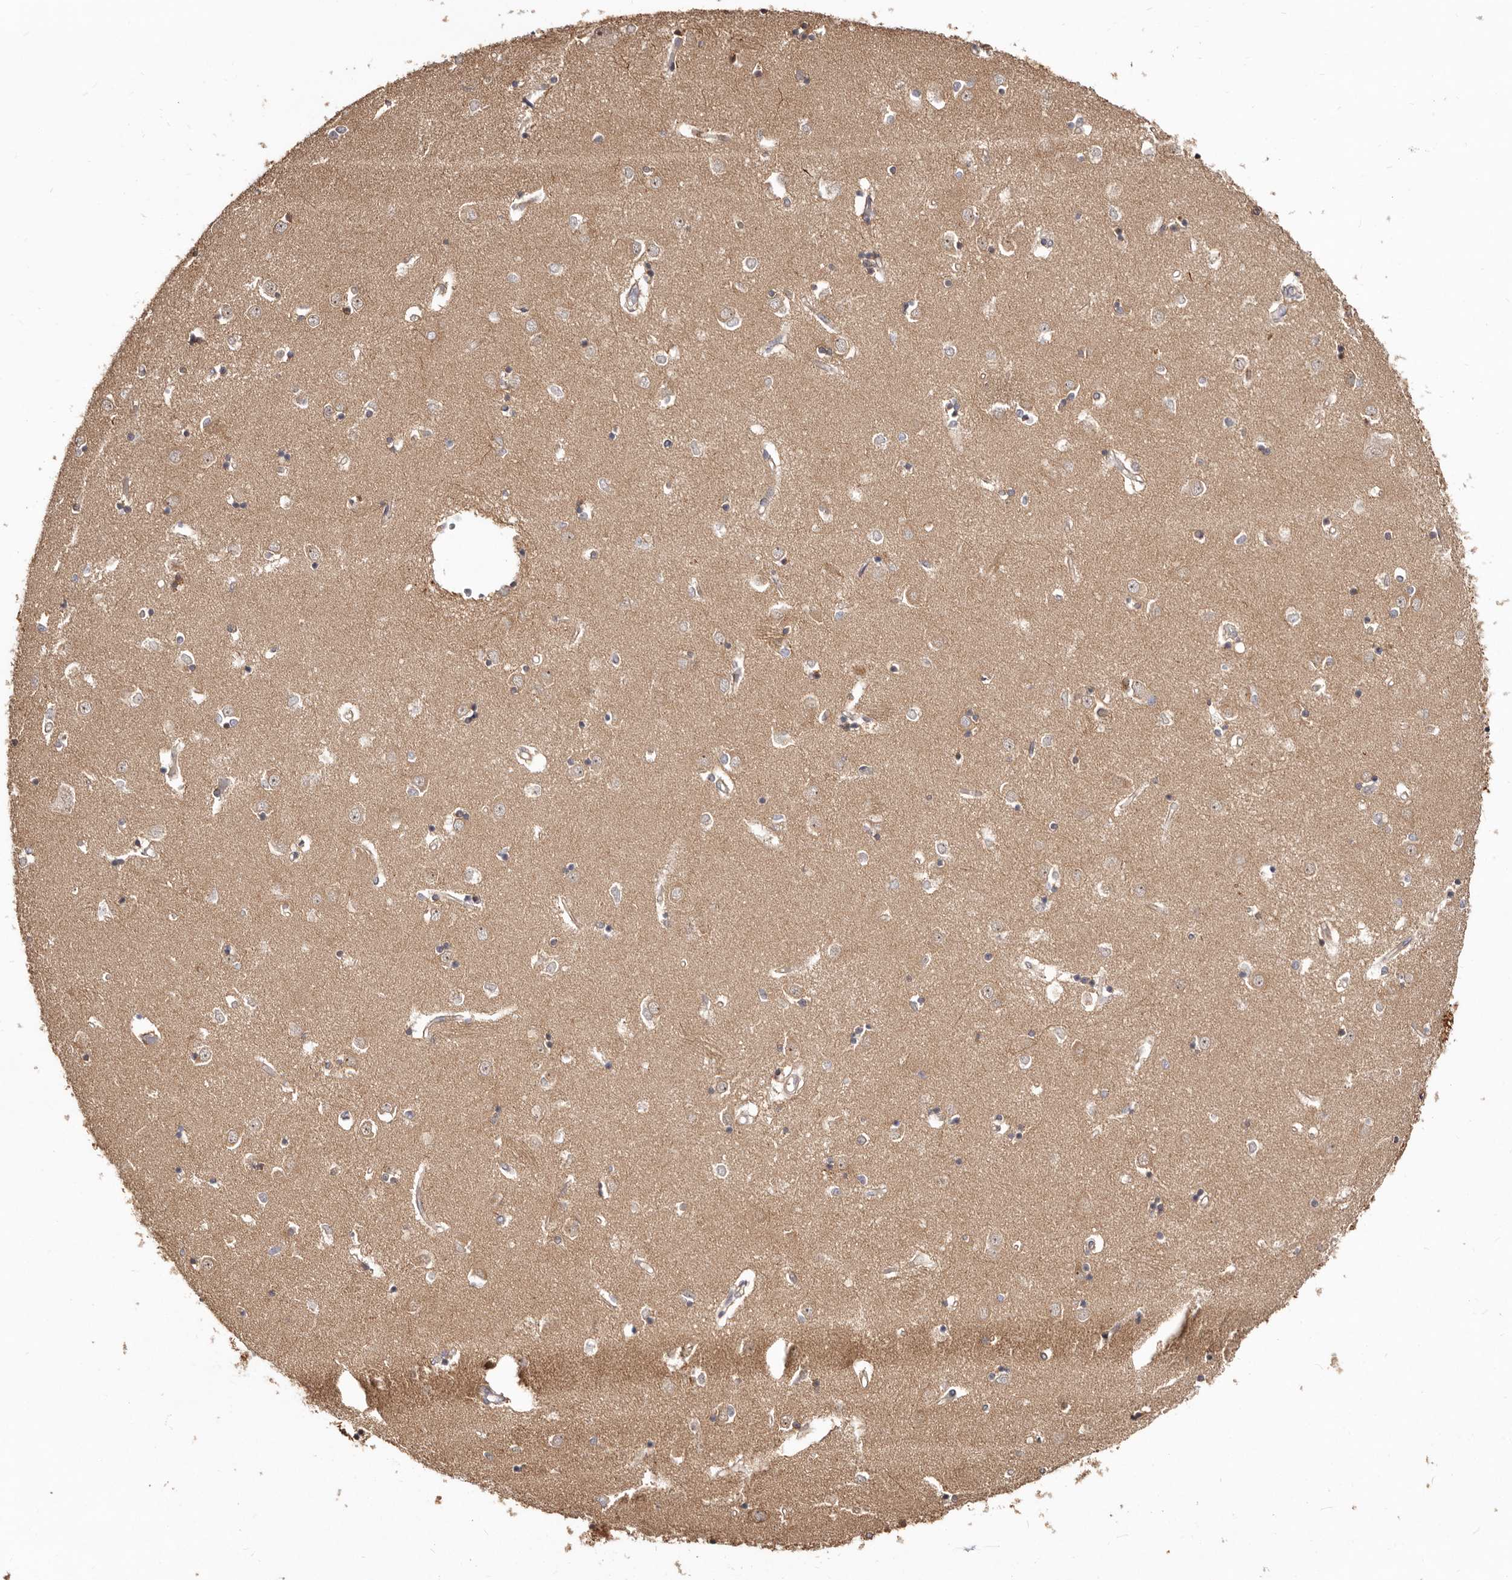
{"staining": {"intensity": "weak", "quantity": "25%-75%", "location": "cytoplasmic/membranous"}, "tissue": "caudate", "cell_type": "Glial cells", "image_type": "normal", "snomed": [{"axis": "morphology", "description": "Normal tissue, NOS"}, {"axis": "topography", "description": "Lateral ventricle wall"}], "caption": "A brown stain highlights weak cytoplasmic/membranous expression of a protein in glial cells of benign human caudate.", "gene": "GPATCH4", "patient": {"sex": "male", "age": 45}}